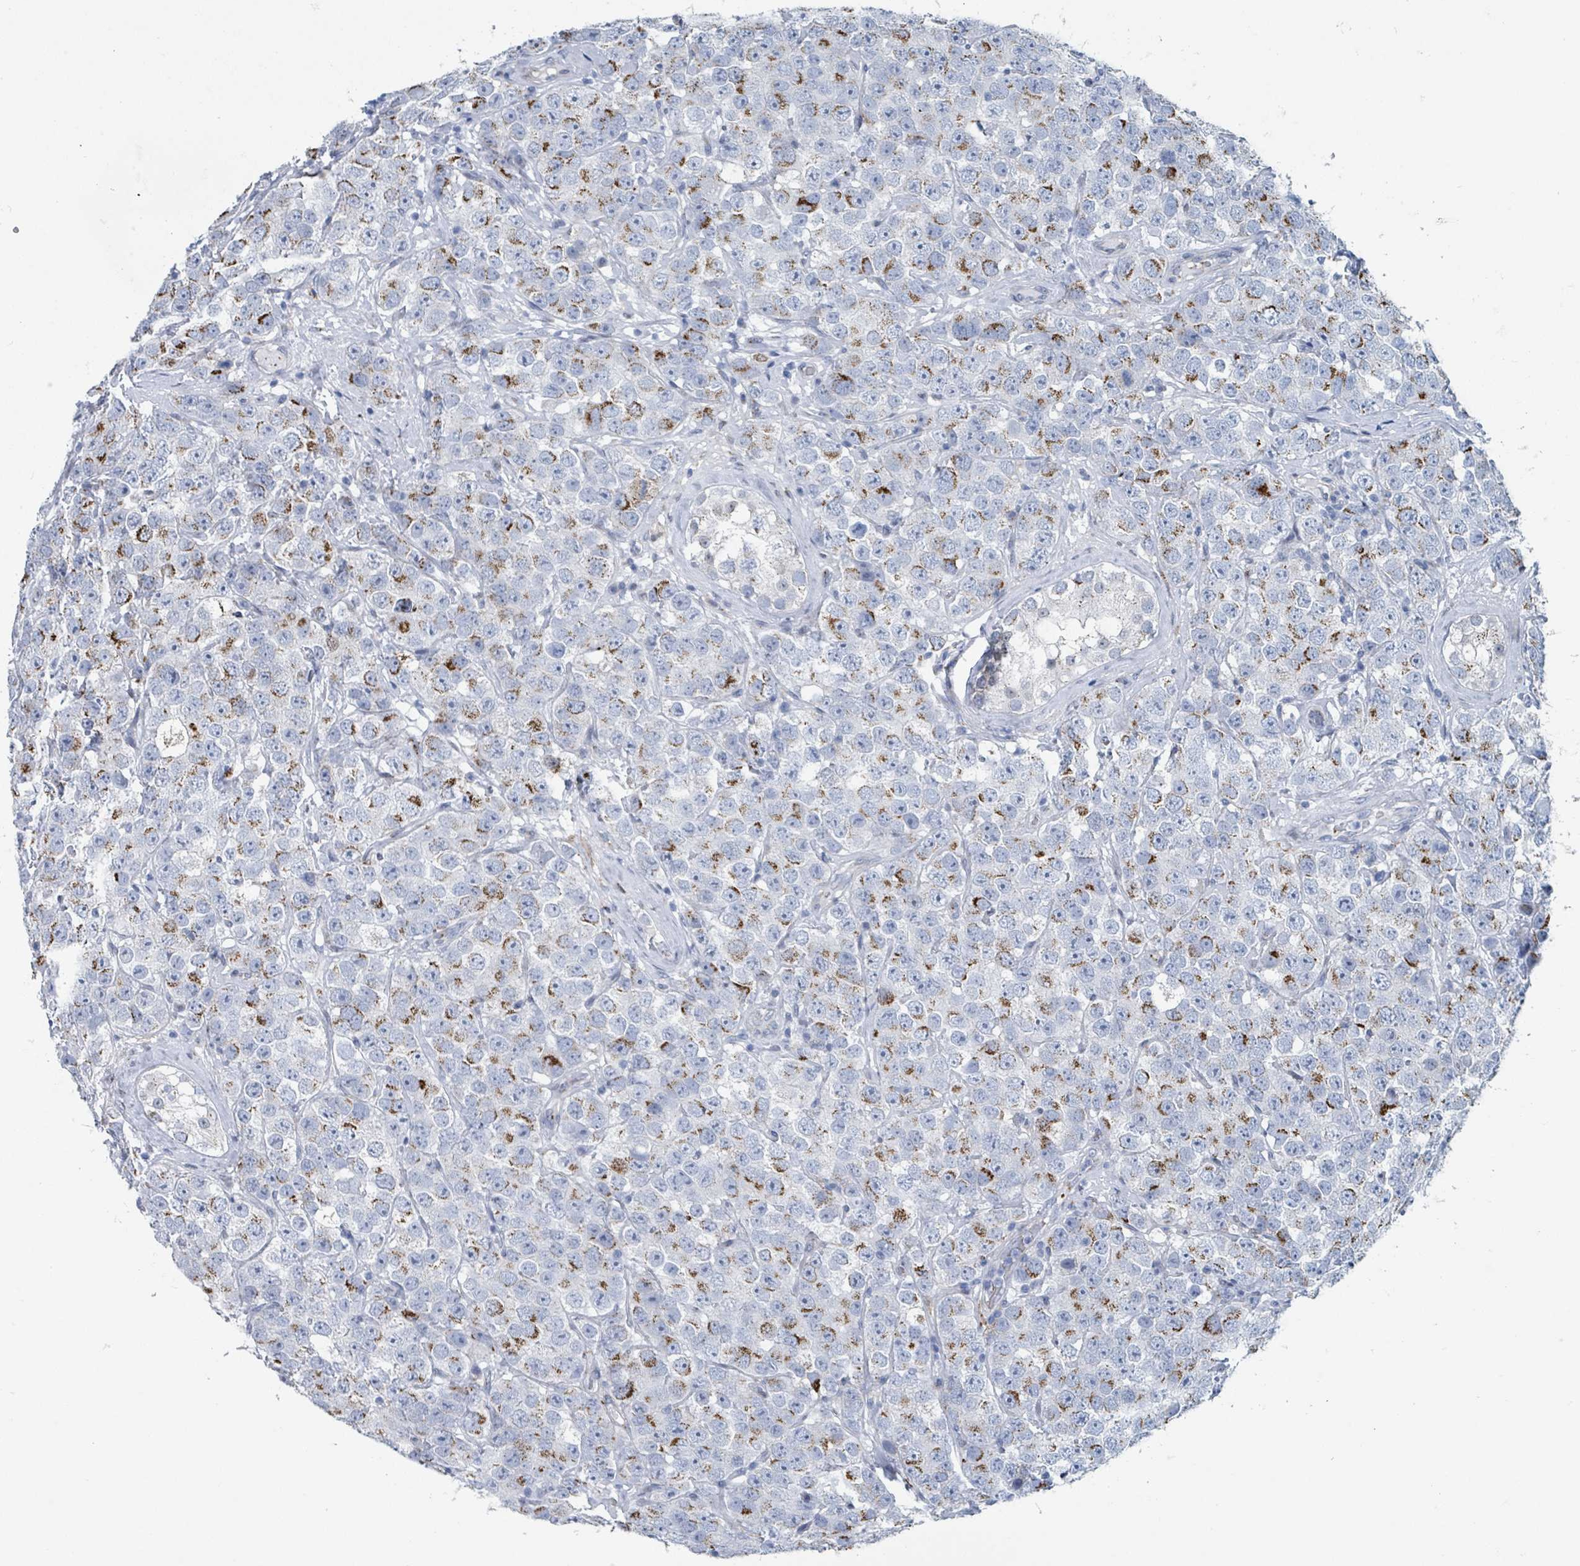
{"staining": {"intensity": "moderate", "quantity": "25%-75%", "location": "cytoplasmic/membranous"}, "tissue": "testis cancer", "cell_type": "Tumor cells", "image_type": "cancer", "snomed": [{"axis": "morphology", "description": "Seminoma, NOS"}, {"axis": "topography", "description": "Testis"}], "caption": "Immunohistochemical staining of testis cancer exhibits medium levels of moderate cytoplasmic/membranous expression in approximately 25%-75% of tumor cells. Immunohistochemistry (ihc) stains the protein of interest in brown and the nuclei are stained blue.", "gene": "DCAF5", "patient": {"sex": "male", "age": 28}}